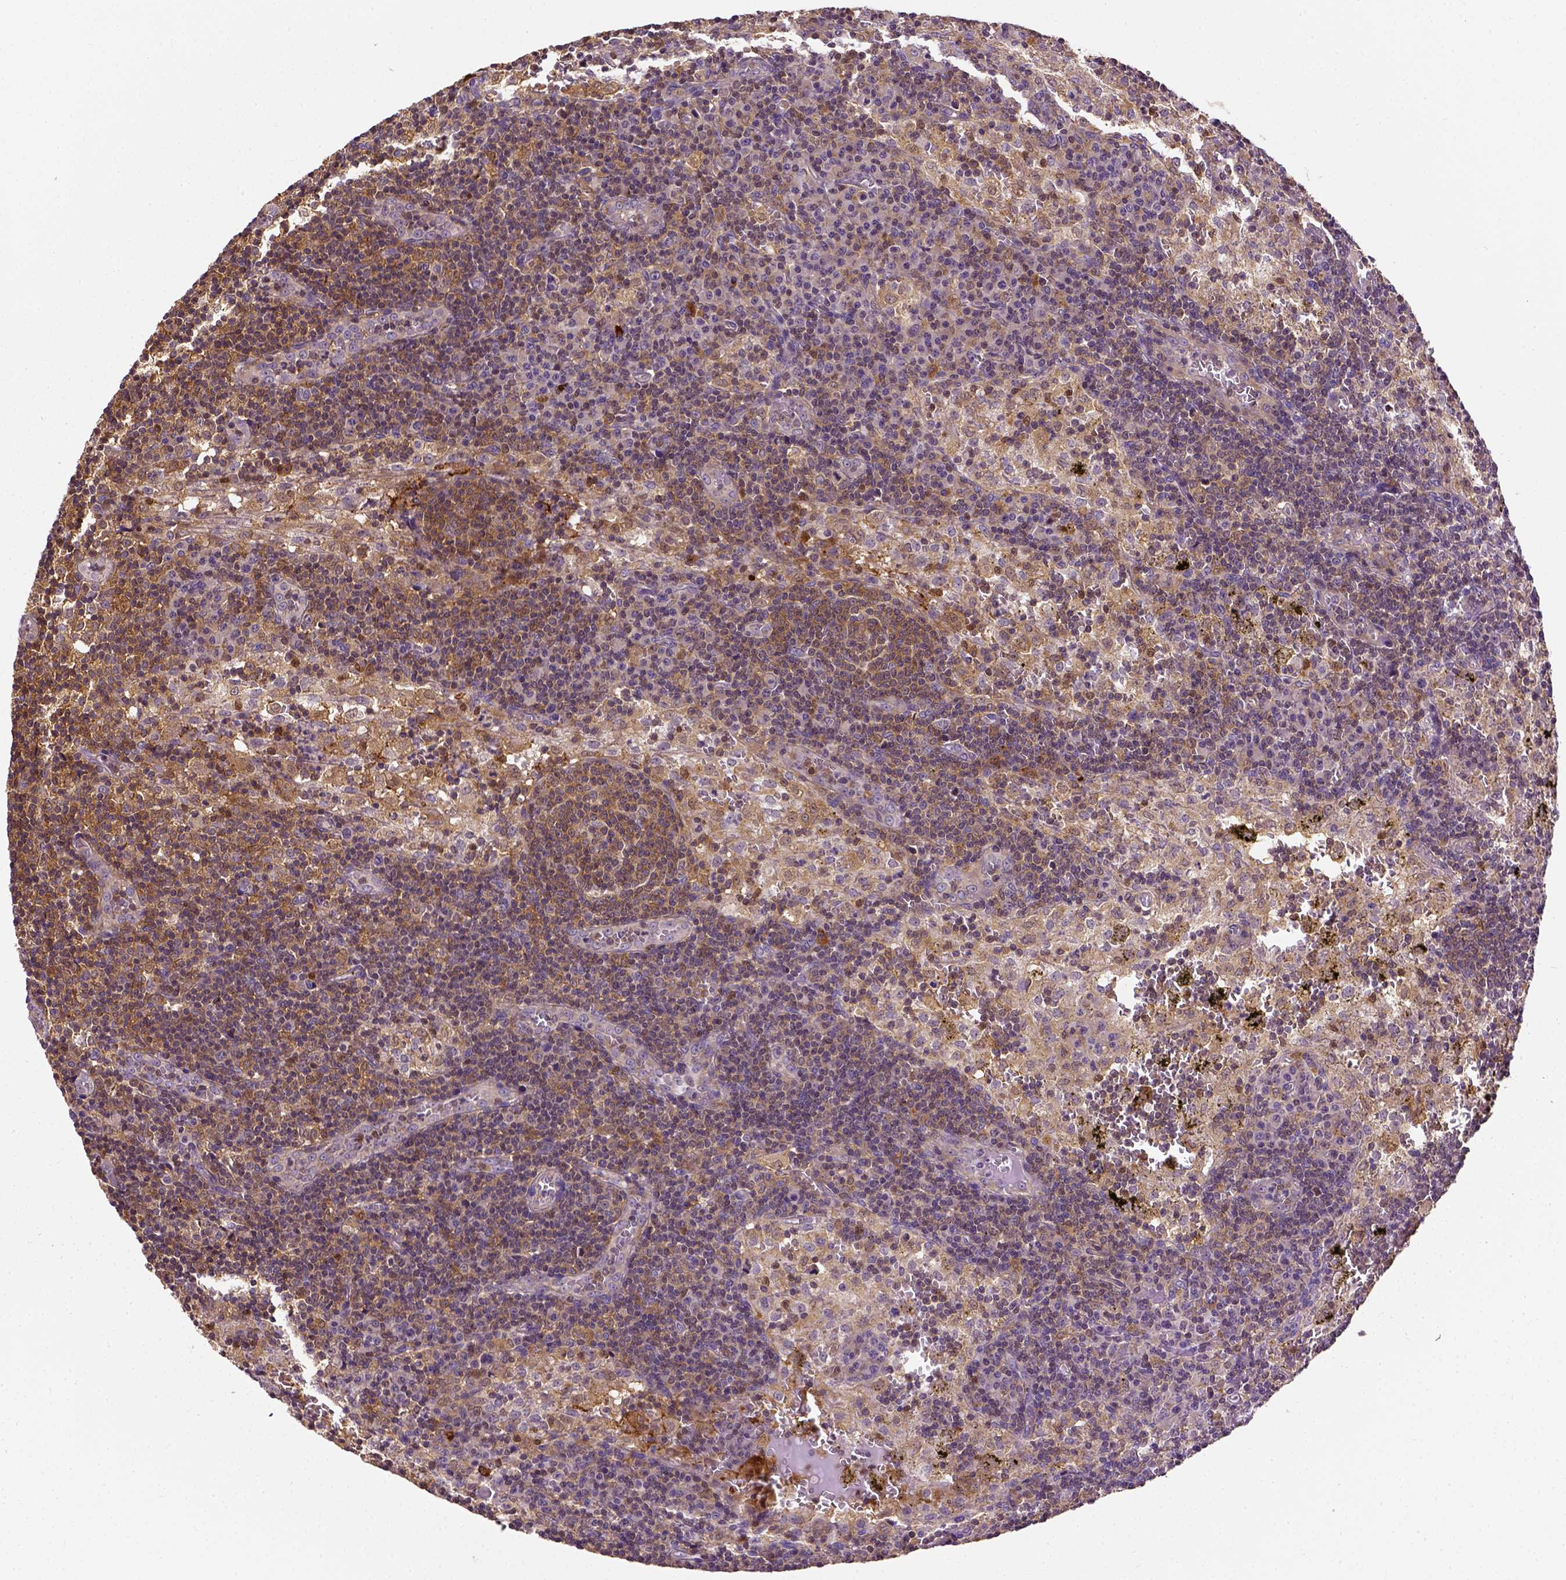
{"staining": {"intensity": "moderate", "quantity": ">75%", "location": "cytoplasmic/membranous"}, "tissue": "lymph node", "cell_type": "Germinal center cells", "image_type": "normal", "snomed": [{"axis": "morphology", "description": "Normal tissue, NOS"}, {"axis": "topography", "description": "Lymph node"}], "caption": "Moderate cytoplasmic/membranous positivity is present in about >75% of germinal center cells in unremarkable lymph node. The protein is stained brown, and the nuclei are stained in blue (DAB (3,3'-diaminobenzidine) IHC with brightfield microscopy, high magnification).", "gene": "MATK", "patient": {"sex": "male", "age": 62}}